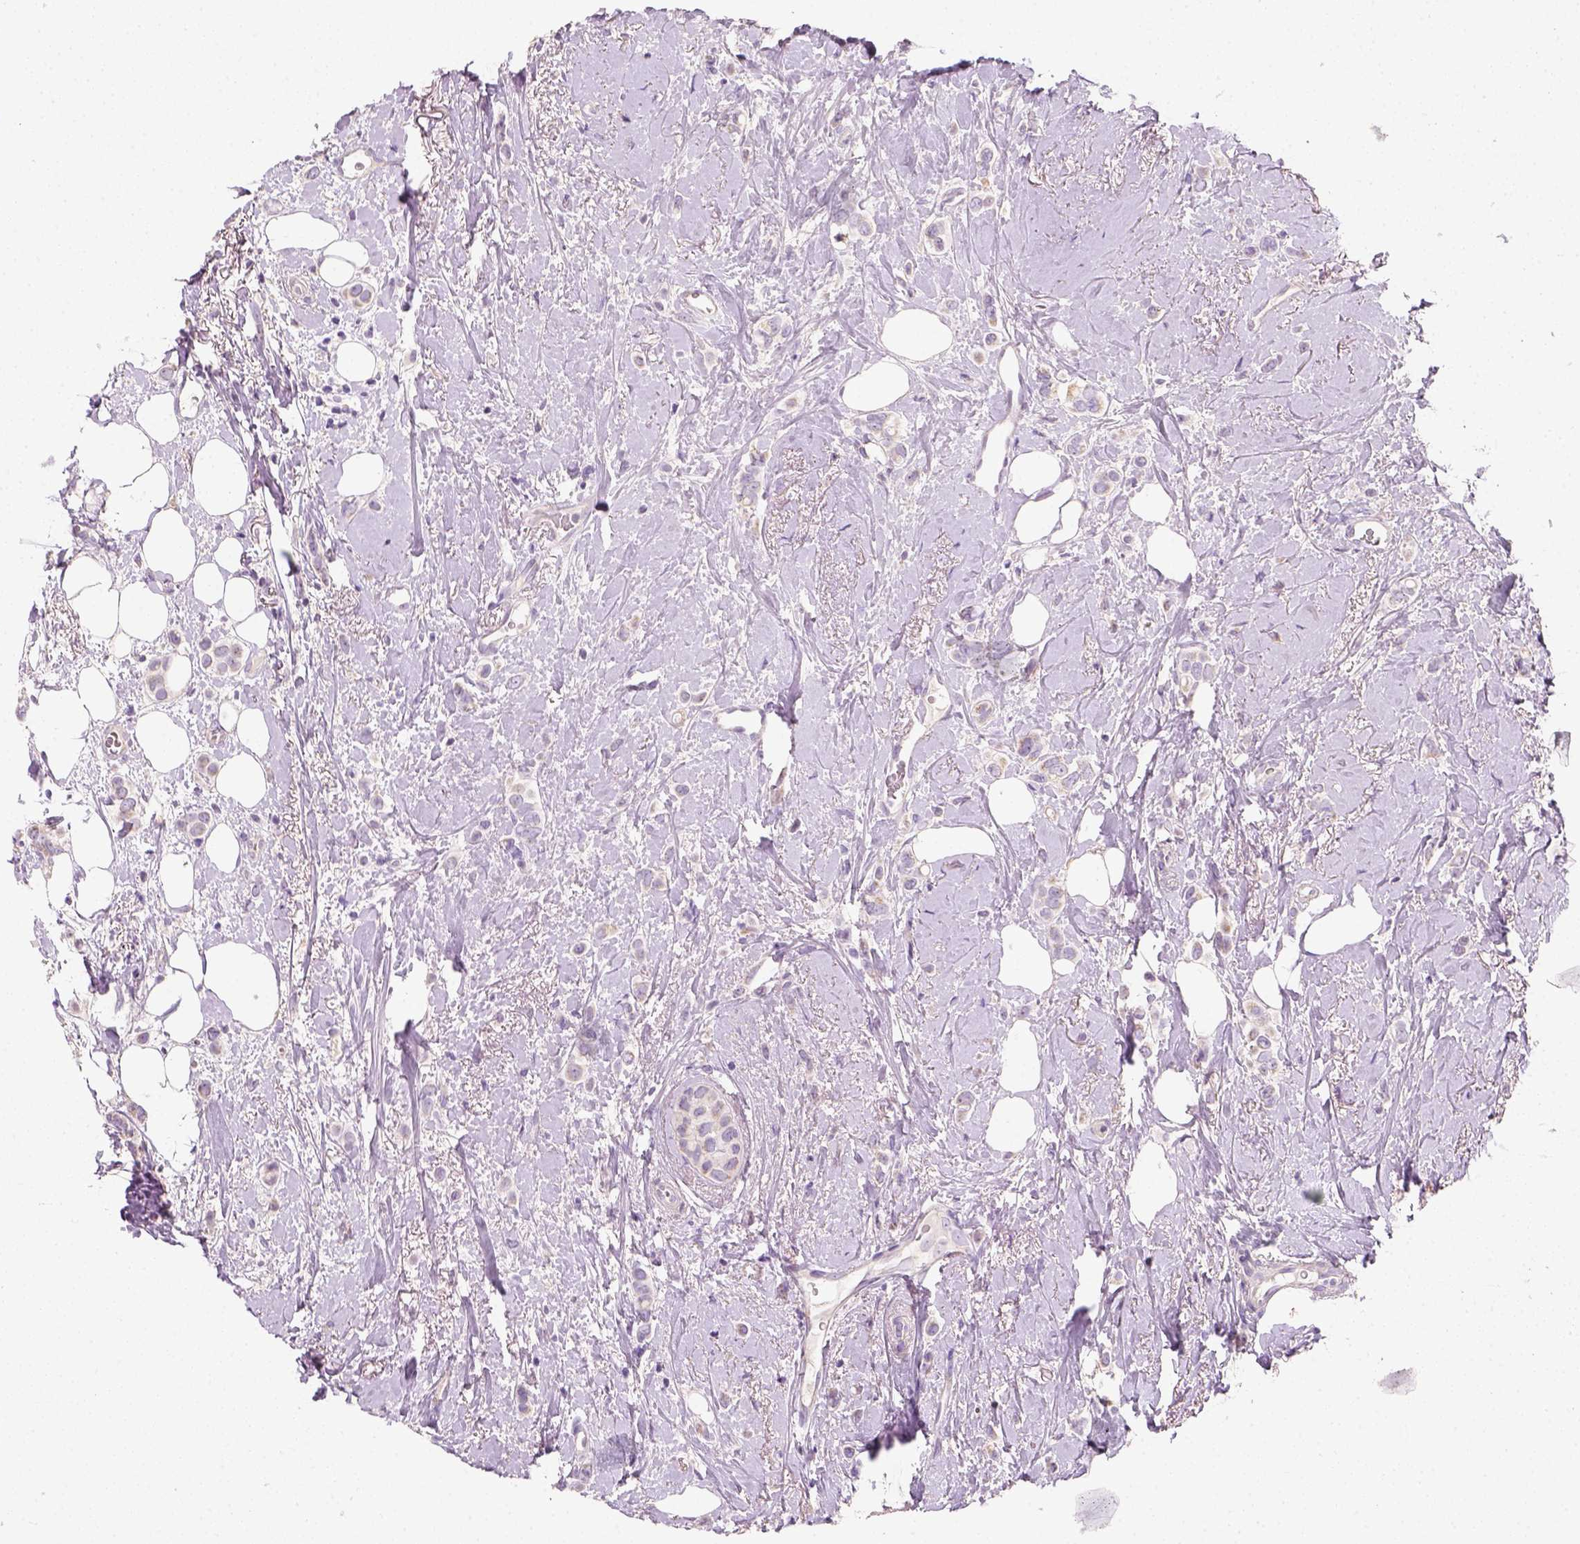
{"staining": {"intensity": "weak", "quantity": ">75%", "location": "cytoplasmic/membranous"}, "tissue": "breast cancer", "cell_type": "Tumor cells", "image_type": "cancer", "snomed": [{"axis": "morphology", "description": "Lobular carcinoma"}, {"axis": "topography", "description": "Breast"}], "caption": "Immunohistochemistry (IHC) of human breast cancer (lobular carcinoma) demonstrates low levels of weak cytoplasmic/membranous positivity in about >75% of tumor cells. Using DAB (3,3'-diaminobenzidine) (brown) and hematoxylin (blue) stains, captured at high magnification using brightfield microscopy.", "gene": "NUDT6", "patient": {"sex": "female", "age": 66}}